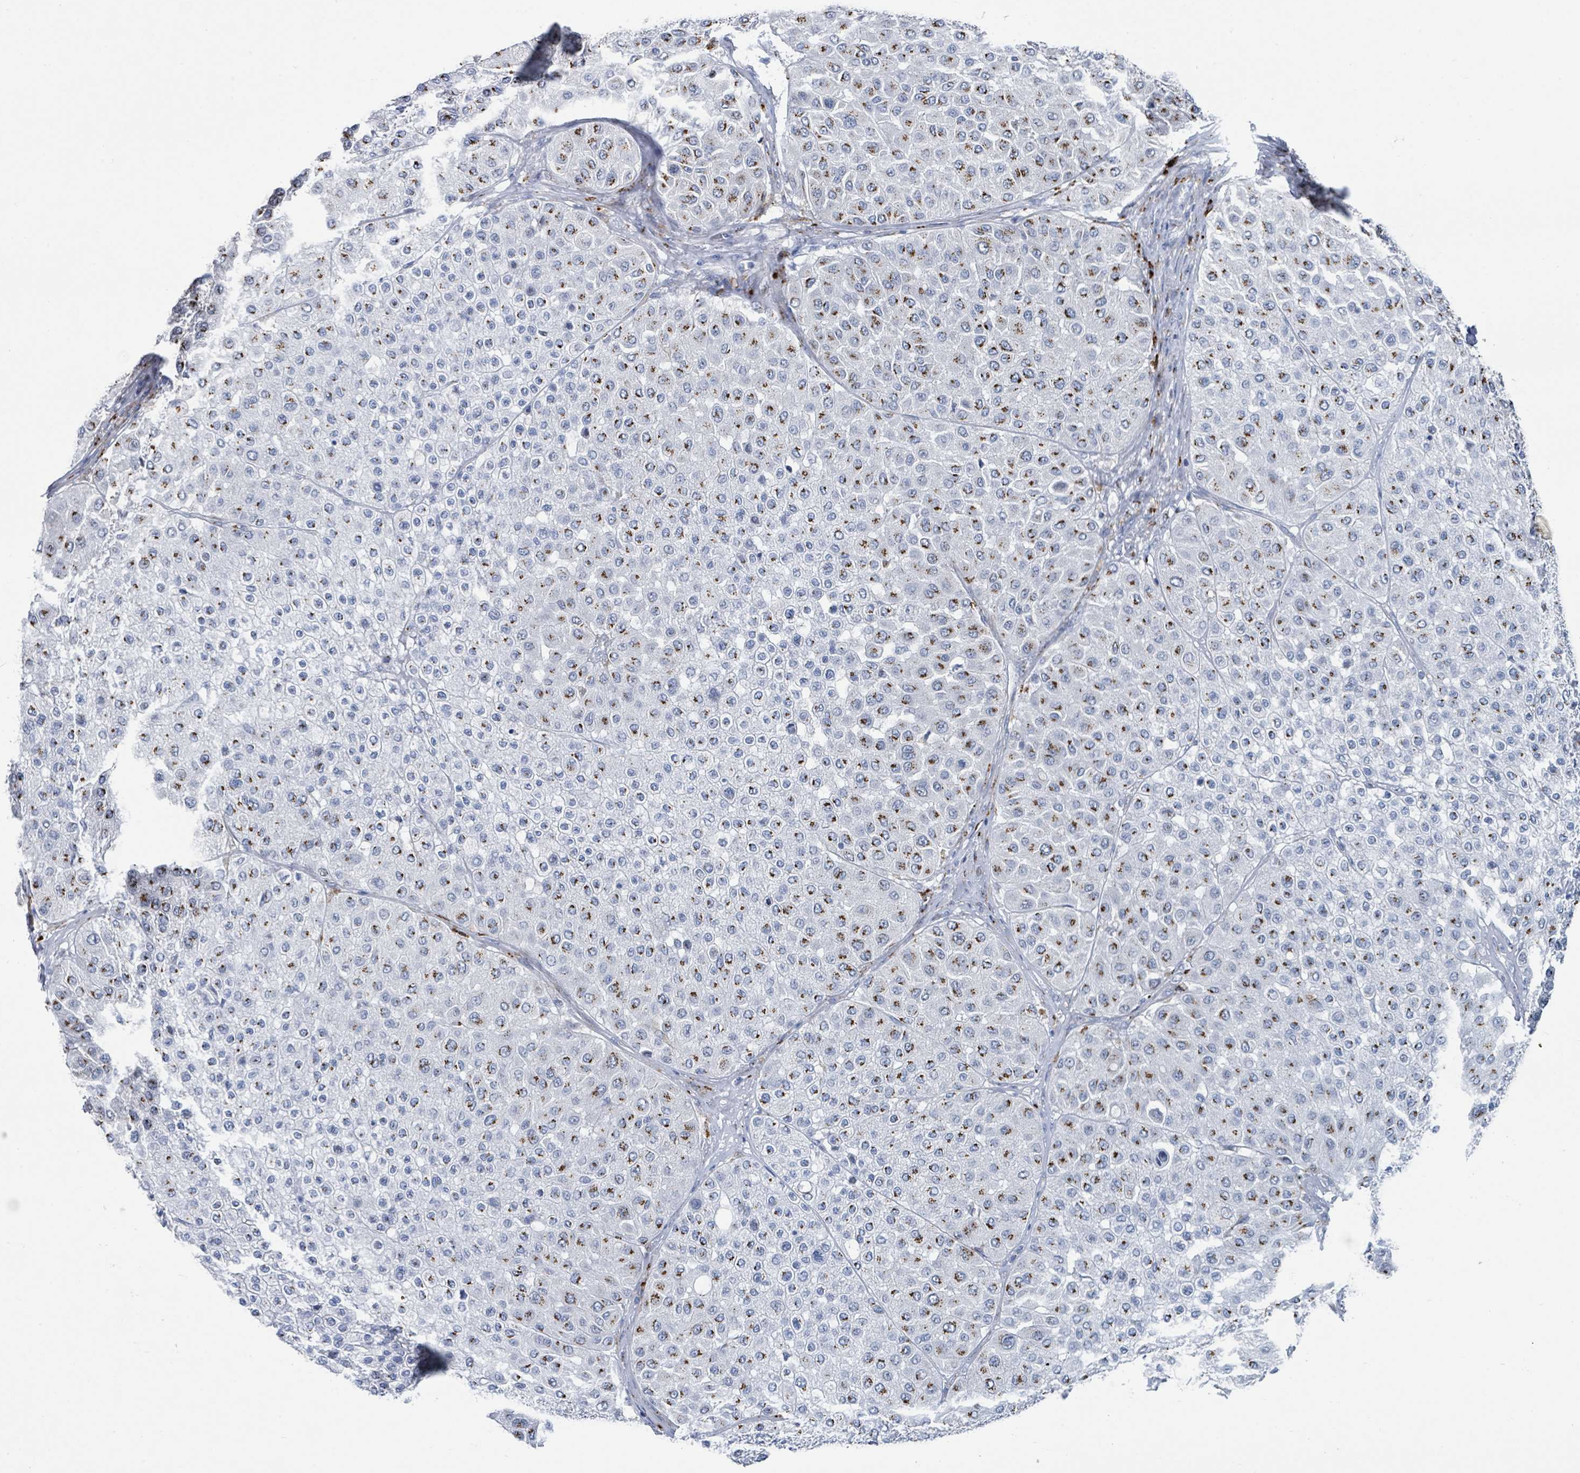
{"staining": {"intensity": "moderate", "quantity": "25%-75%", "location": "cytoplasmic/membranous"}, "tissue": "melanoma", "cell_type": "Tumor cells", "image_type": "cancer", "snomed": [{"axis": "morphology", "description": "Malignant melanoma, Metastatic site"}, {"axis": "topography", "description": "Smooth muscle"}], "caption": "A medium amount of moderate cytoplasmic/membranous positivity is present in approximately 25%-75% of tumor cells in melanoma tissue.", "gene": "DCAF5", "patient": {"sex": "male", "age": 41}}